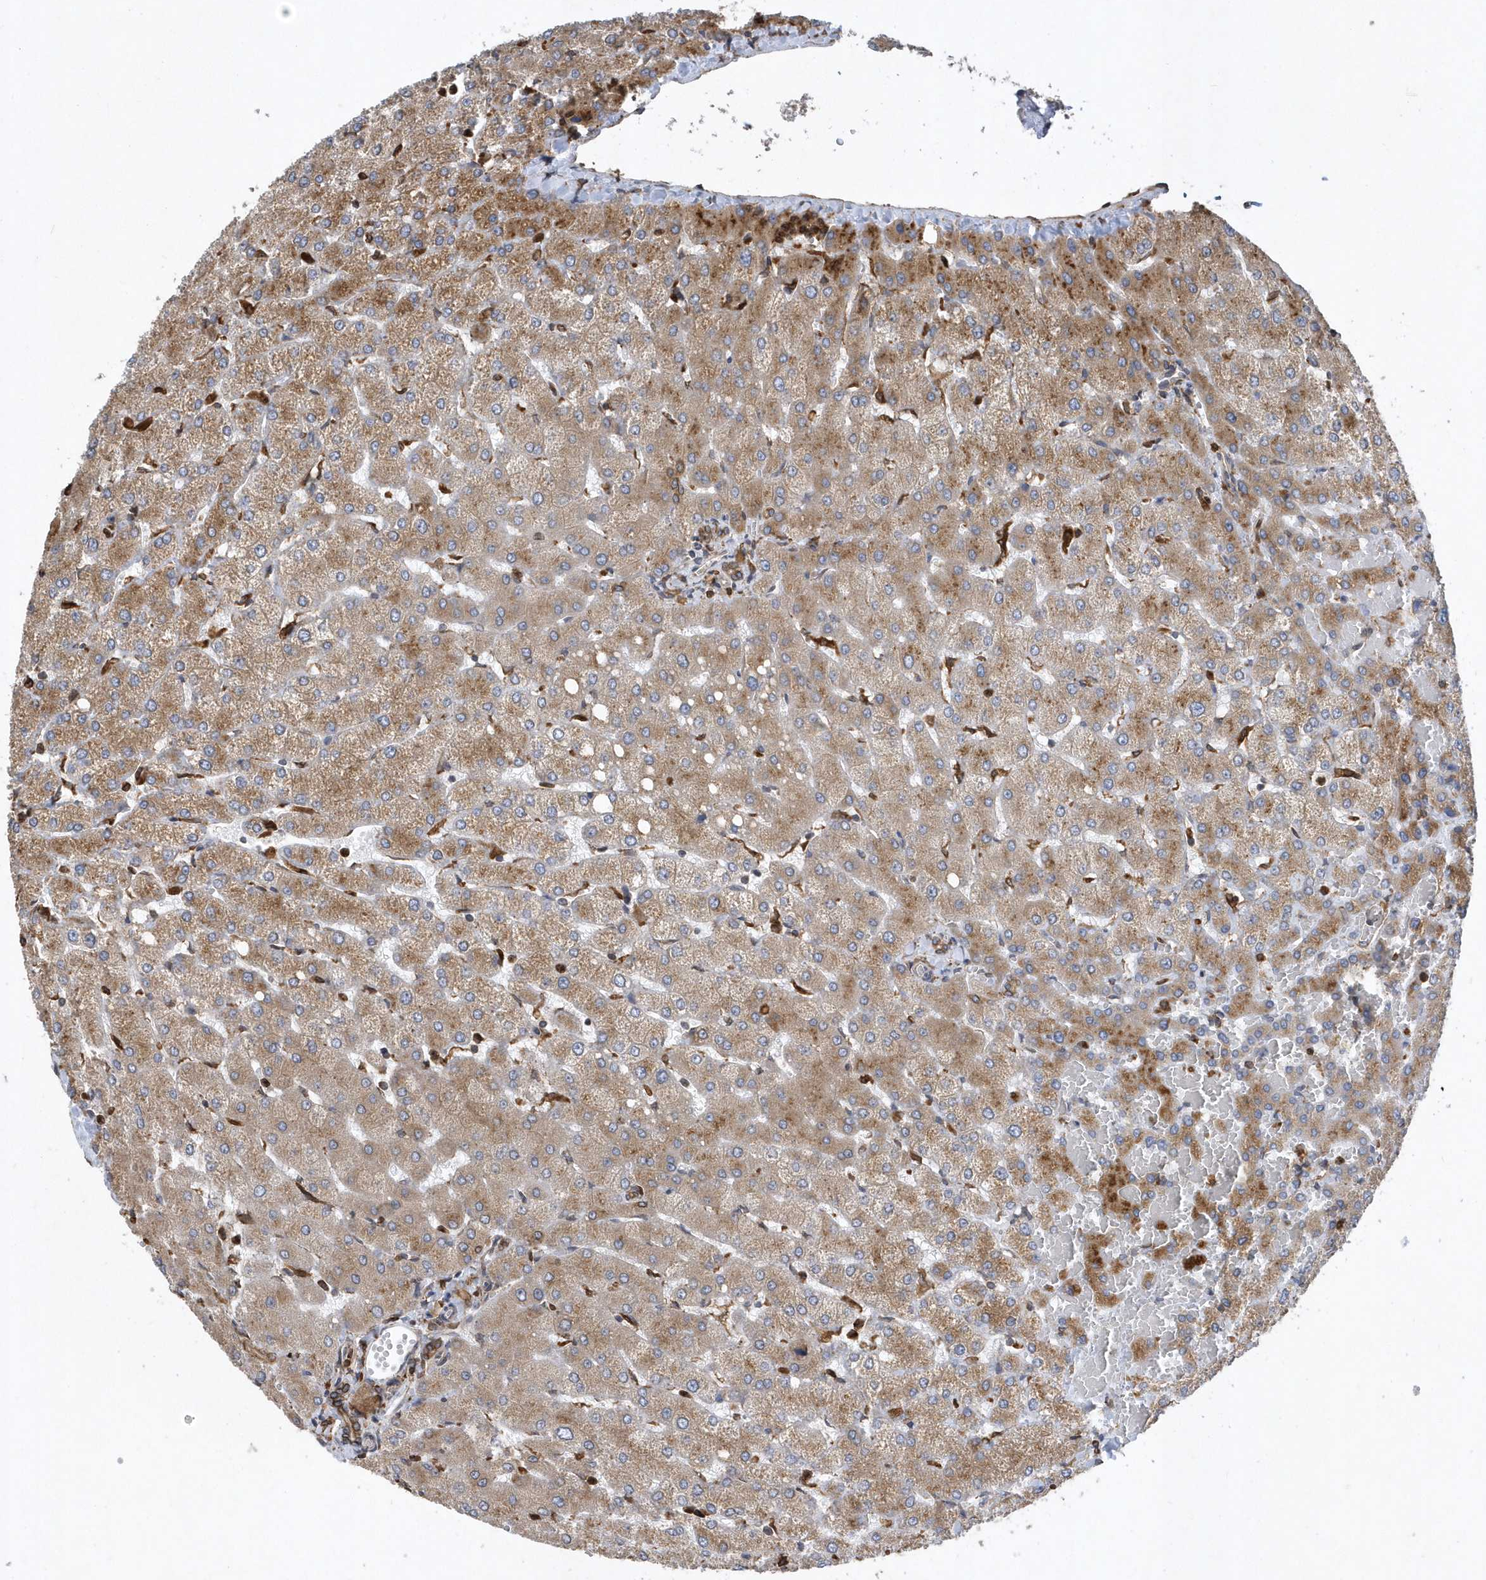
{"staining": {"intensity": "moderate", "quantity": ">75%", "location": "cytoplasmic/membranous"}, "tissue": "liver", "cell_type": "Cholangiocytes", "image_type": "normal", "snomed": [{"axis": "morphology", "description": "Normal tissue, NOS"}, {"axis": "topography", "description": "Liver"}], "caption": "A photomicrograph of human liver stained for a protein displays moderate cytoplasmic/membranous brown staining in cholangiocytes.", "gene": "VAMP7", "patient": {"sex": "female", "age": 54}}